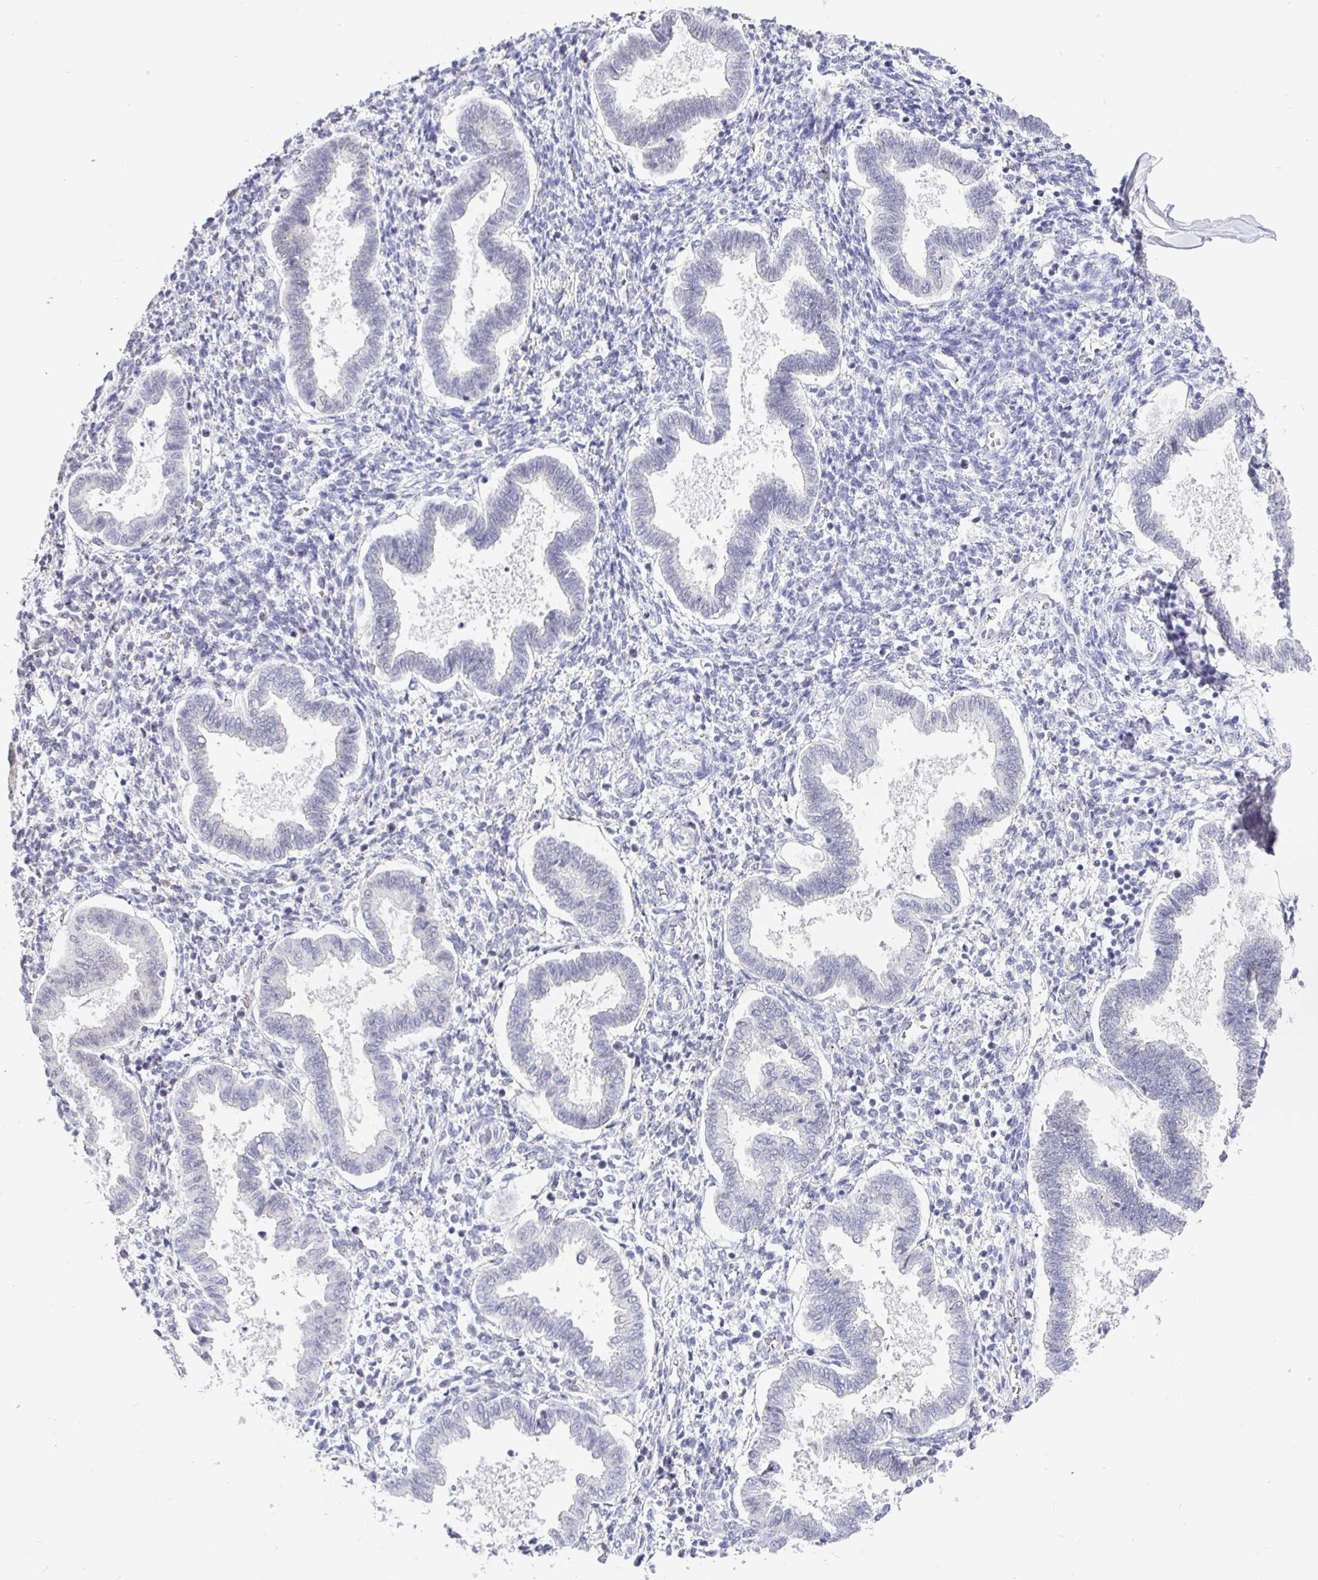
{"staining": {"intensity": "negative", "quantity": "none", "location": "none"}, "tissue": "endometrium", "cell_type": "Cells in endometrial stroma", "image_type": "normal", "snomed": [{"axis": "morphology", "description": "Normal tissue, NOS"}, {"axis": "topography", "description": "Endometrium"}], "caption": "Immunohistochemistry (IHC) histopathology image of benign endometrium: human endometrium stained with DAB reveals no significant protein expression in cells in endometrial stroma.", "gene": "EZHIP", "patient": {"sex": "female", "age": 24}}